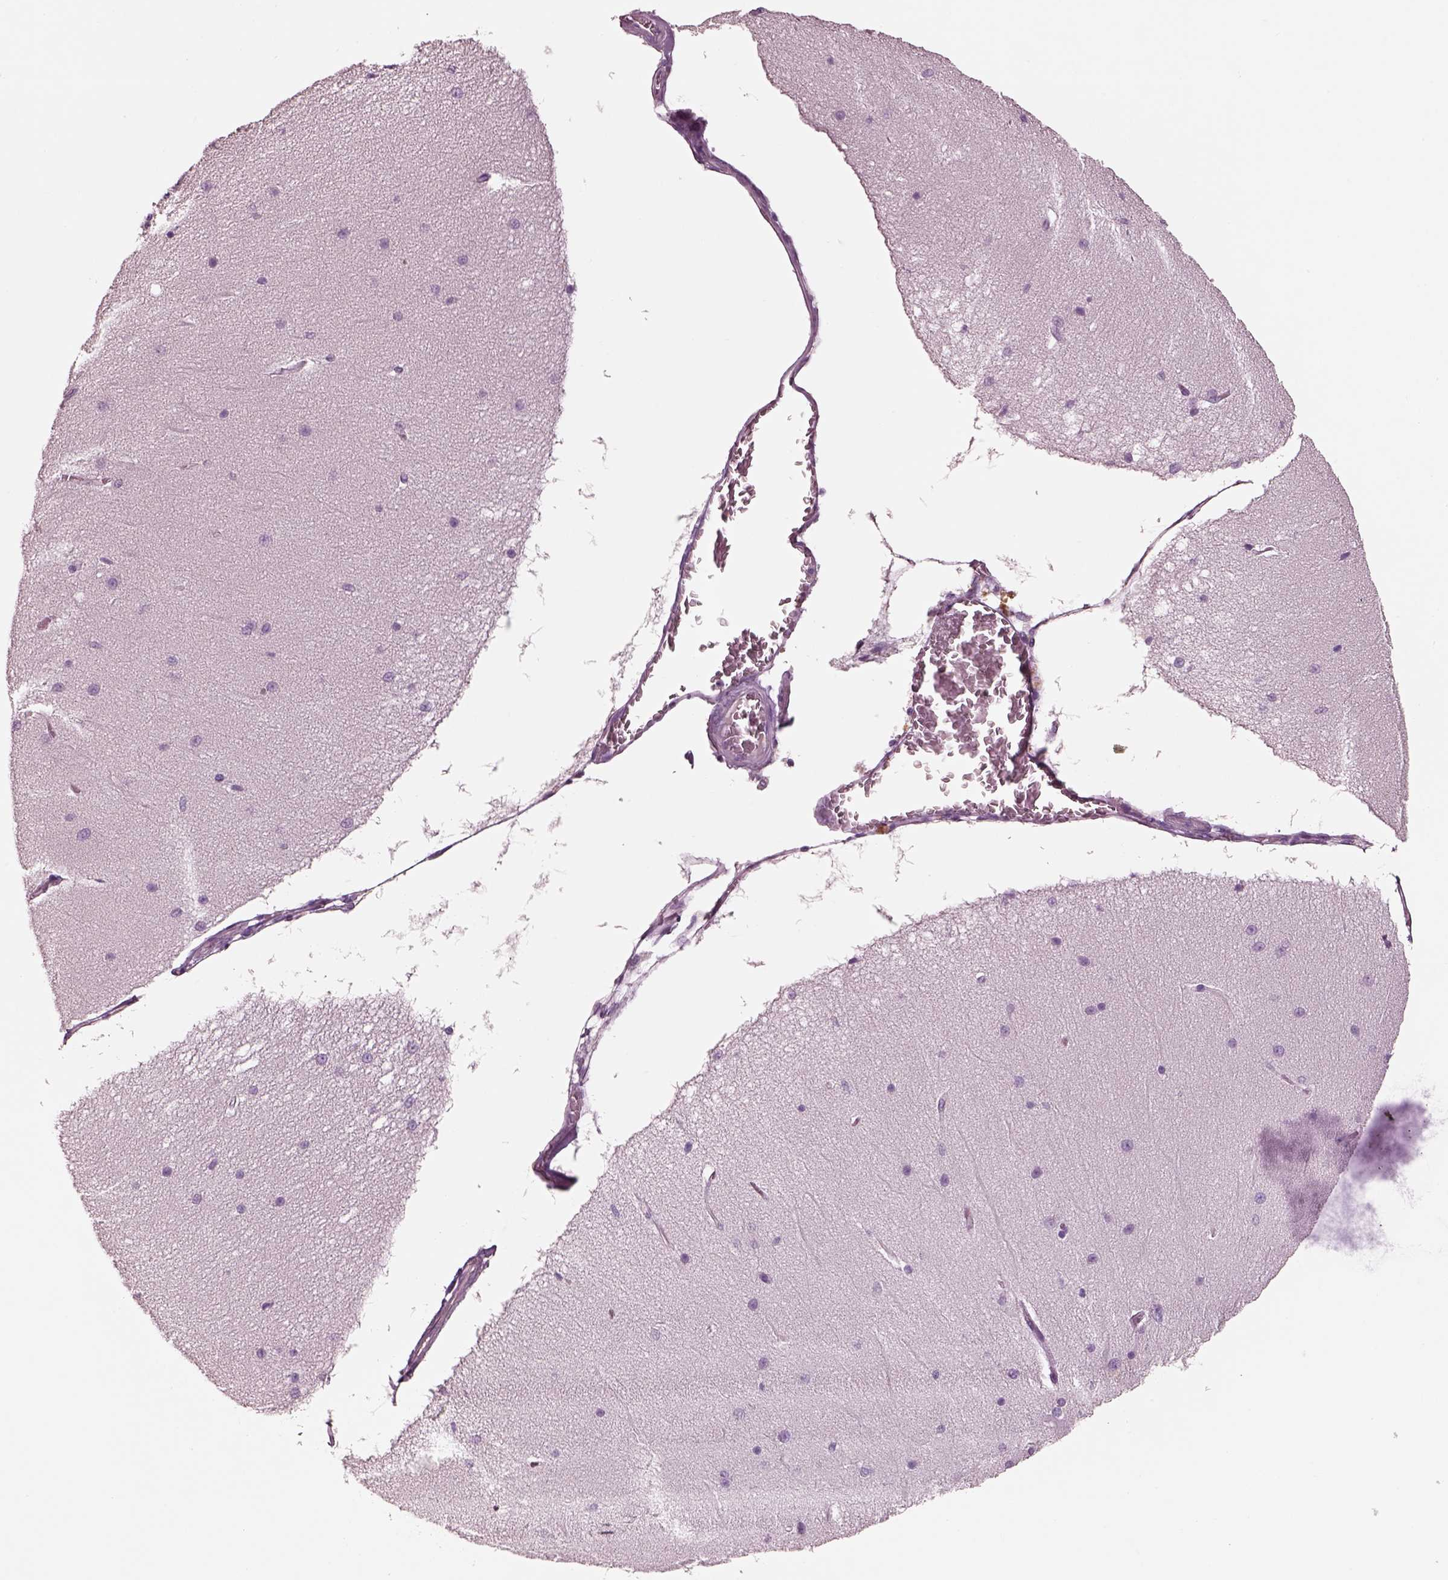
{"staining": {"intensity": "negative", "quantity": "none", "location": "none"}, "tissue": "cerebellum", "cell_type": "Cells in granular layer", "image_type": "normal", "snomed": [{"axis": "morphology", "description": "Normal tissue, NOS"}, {"axis": "topography", "description": "Cerebellum"}], "caption": "High power microscopy image of an IHC micrograph of normal cerebellum, revealing no significant staining in cells in granular layer. (Immunohistochemistry (ihc), brightfield microscopy, high magnification).", "gene": "IGLL1", "patient": {"sex": "female", "age": 54}}